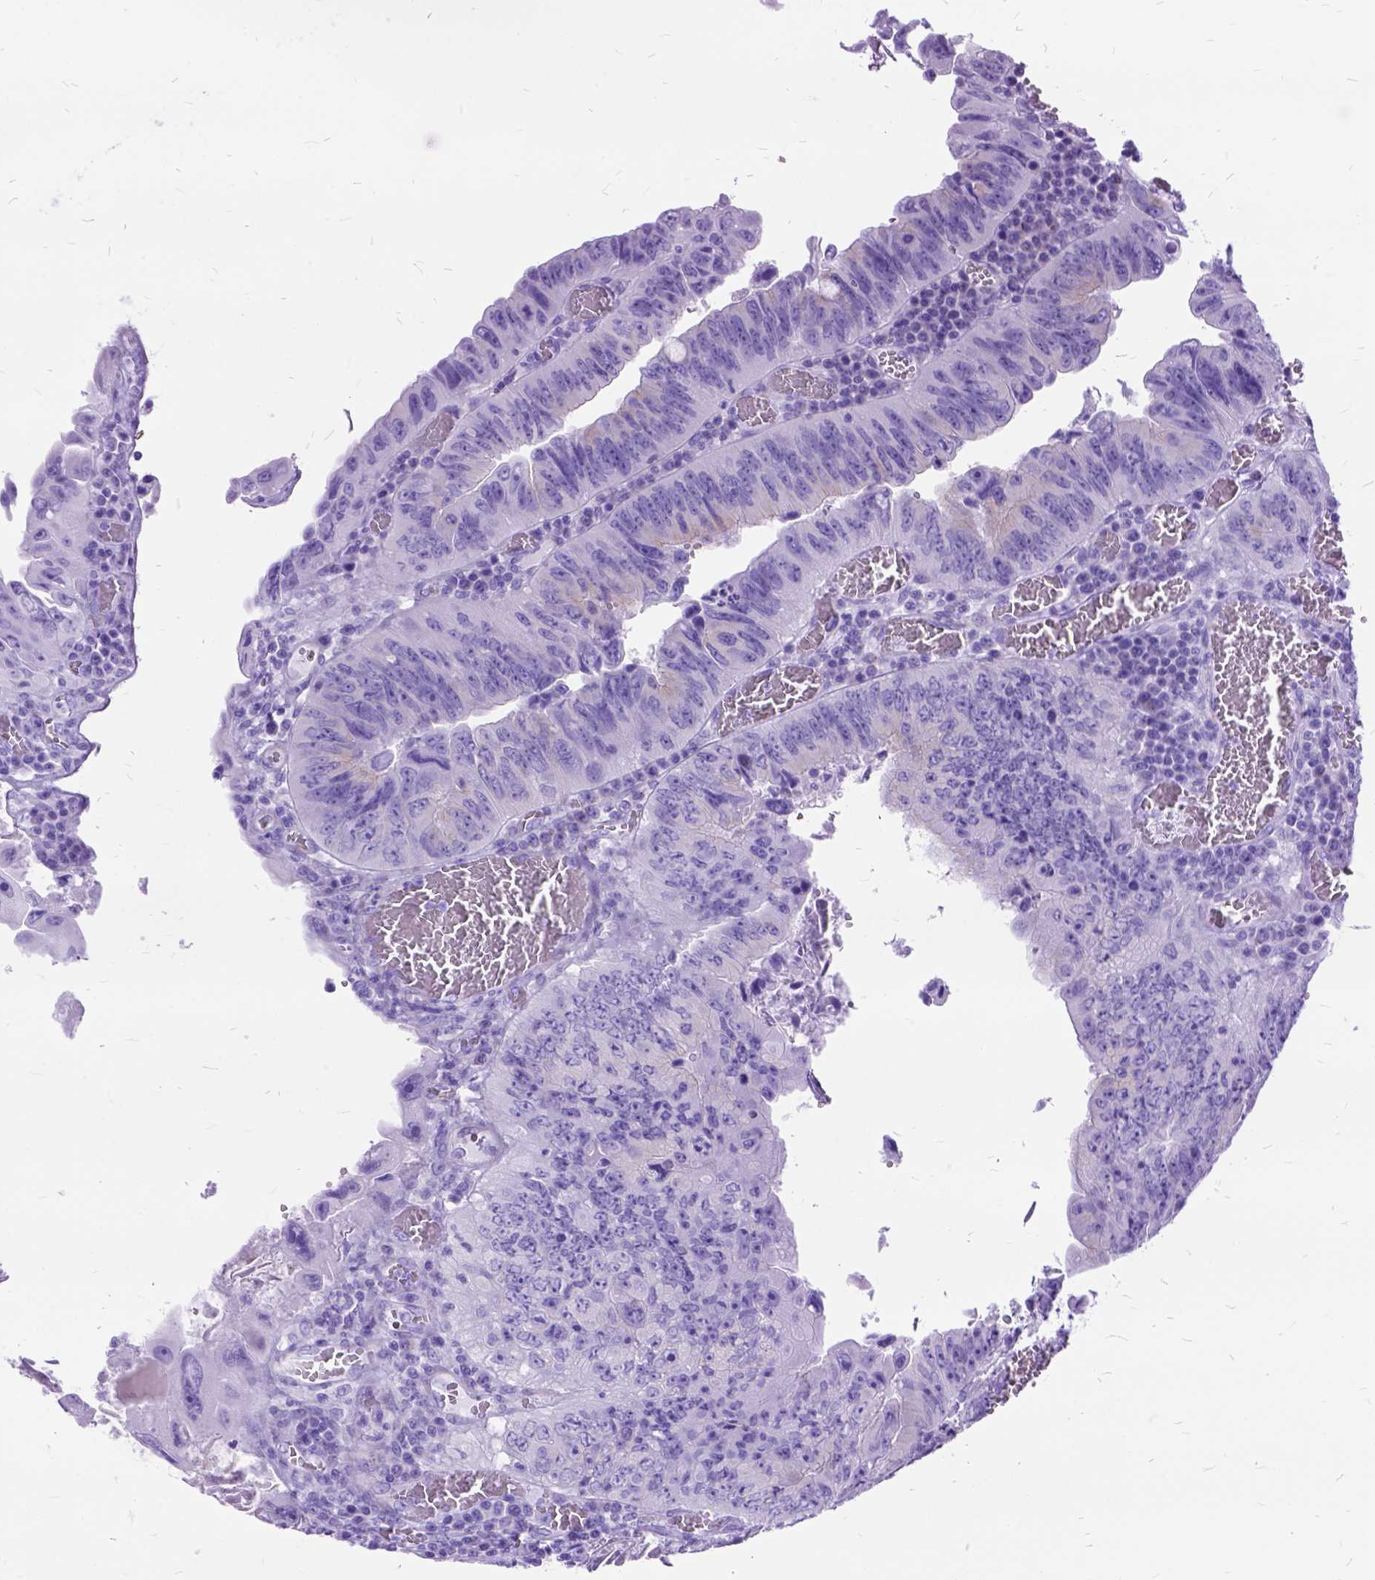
{"staining": {"intensity": "negative", "quantity": "none", "location": "none"}, "tissue": "colorectal cancer", "cell_type": "Tumor cells", "image_type": "cancer", "snomed": [{"axis": "morphology", "description": "Adenocarcinoma, NOS"}, {"axis": "topography", "description": "Colon"}], "caption": "High power microscopy histopathology image of an immunohistochemistry histopathology image of colorectal cancer (adenocarcinoma), revealing no significant positivity in tumor cells.", "gene": "DNAH2", "patient": {"sex": "female", "age": 84}}